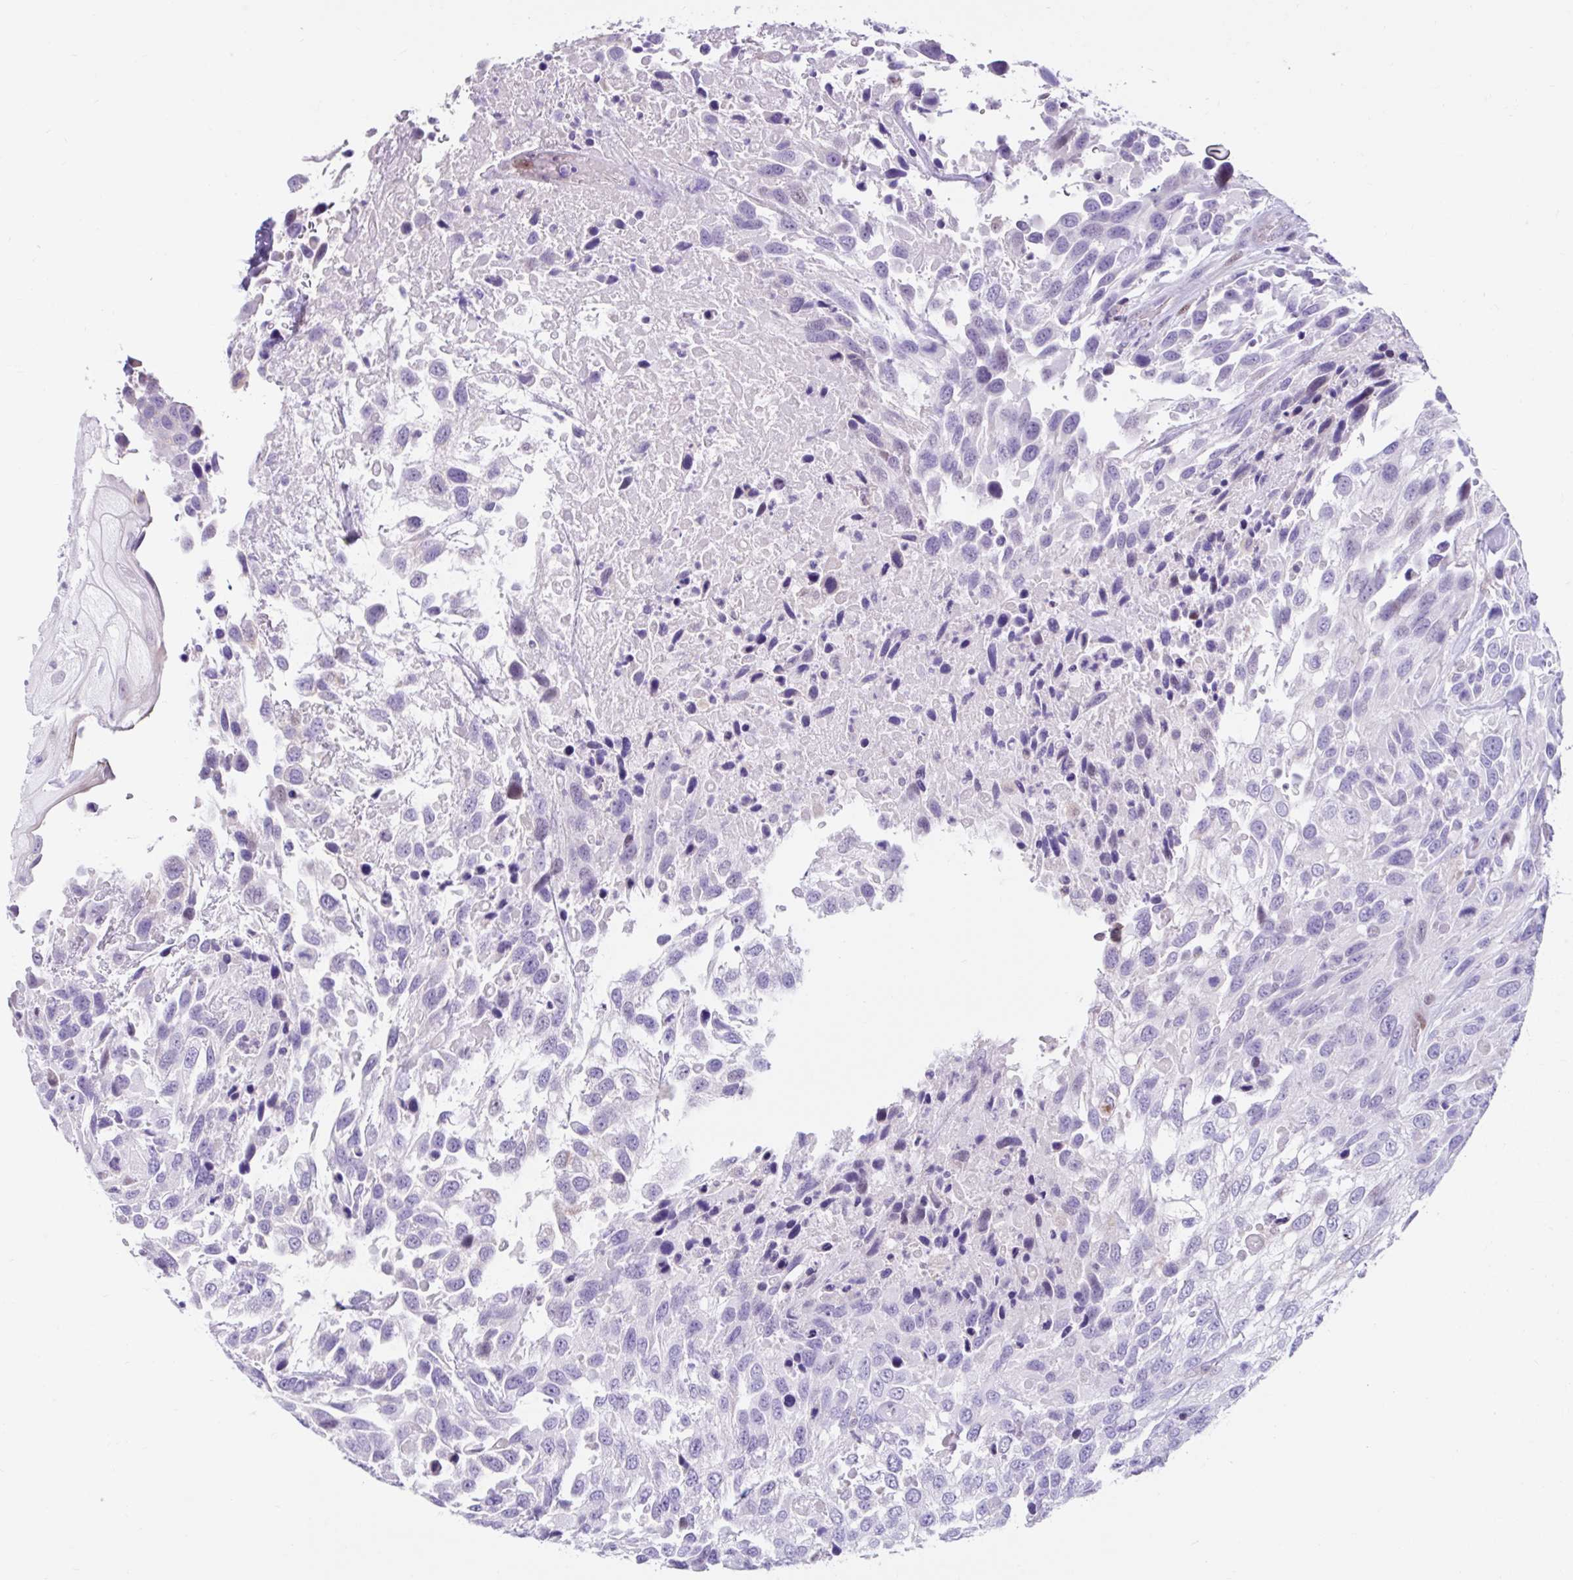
{"staining": {"intensity": "negative", "quantity": "none", "location": "none"}, "tissue": "urothelial cancer", "cell_type": "Tumor cells", "image_type": "cancer", "snomed": [{"axis": "morphology", "description": "Urothelial carcinoma, High grade"}, {"axis": "topography", "description": "Urinary bladder"}], "caption": "There is no significant expression in tumor cells of urothelial cancer.", "gene": "NHLH2", "patient": {"sex": "female", "age": 70}}